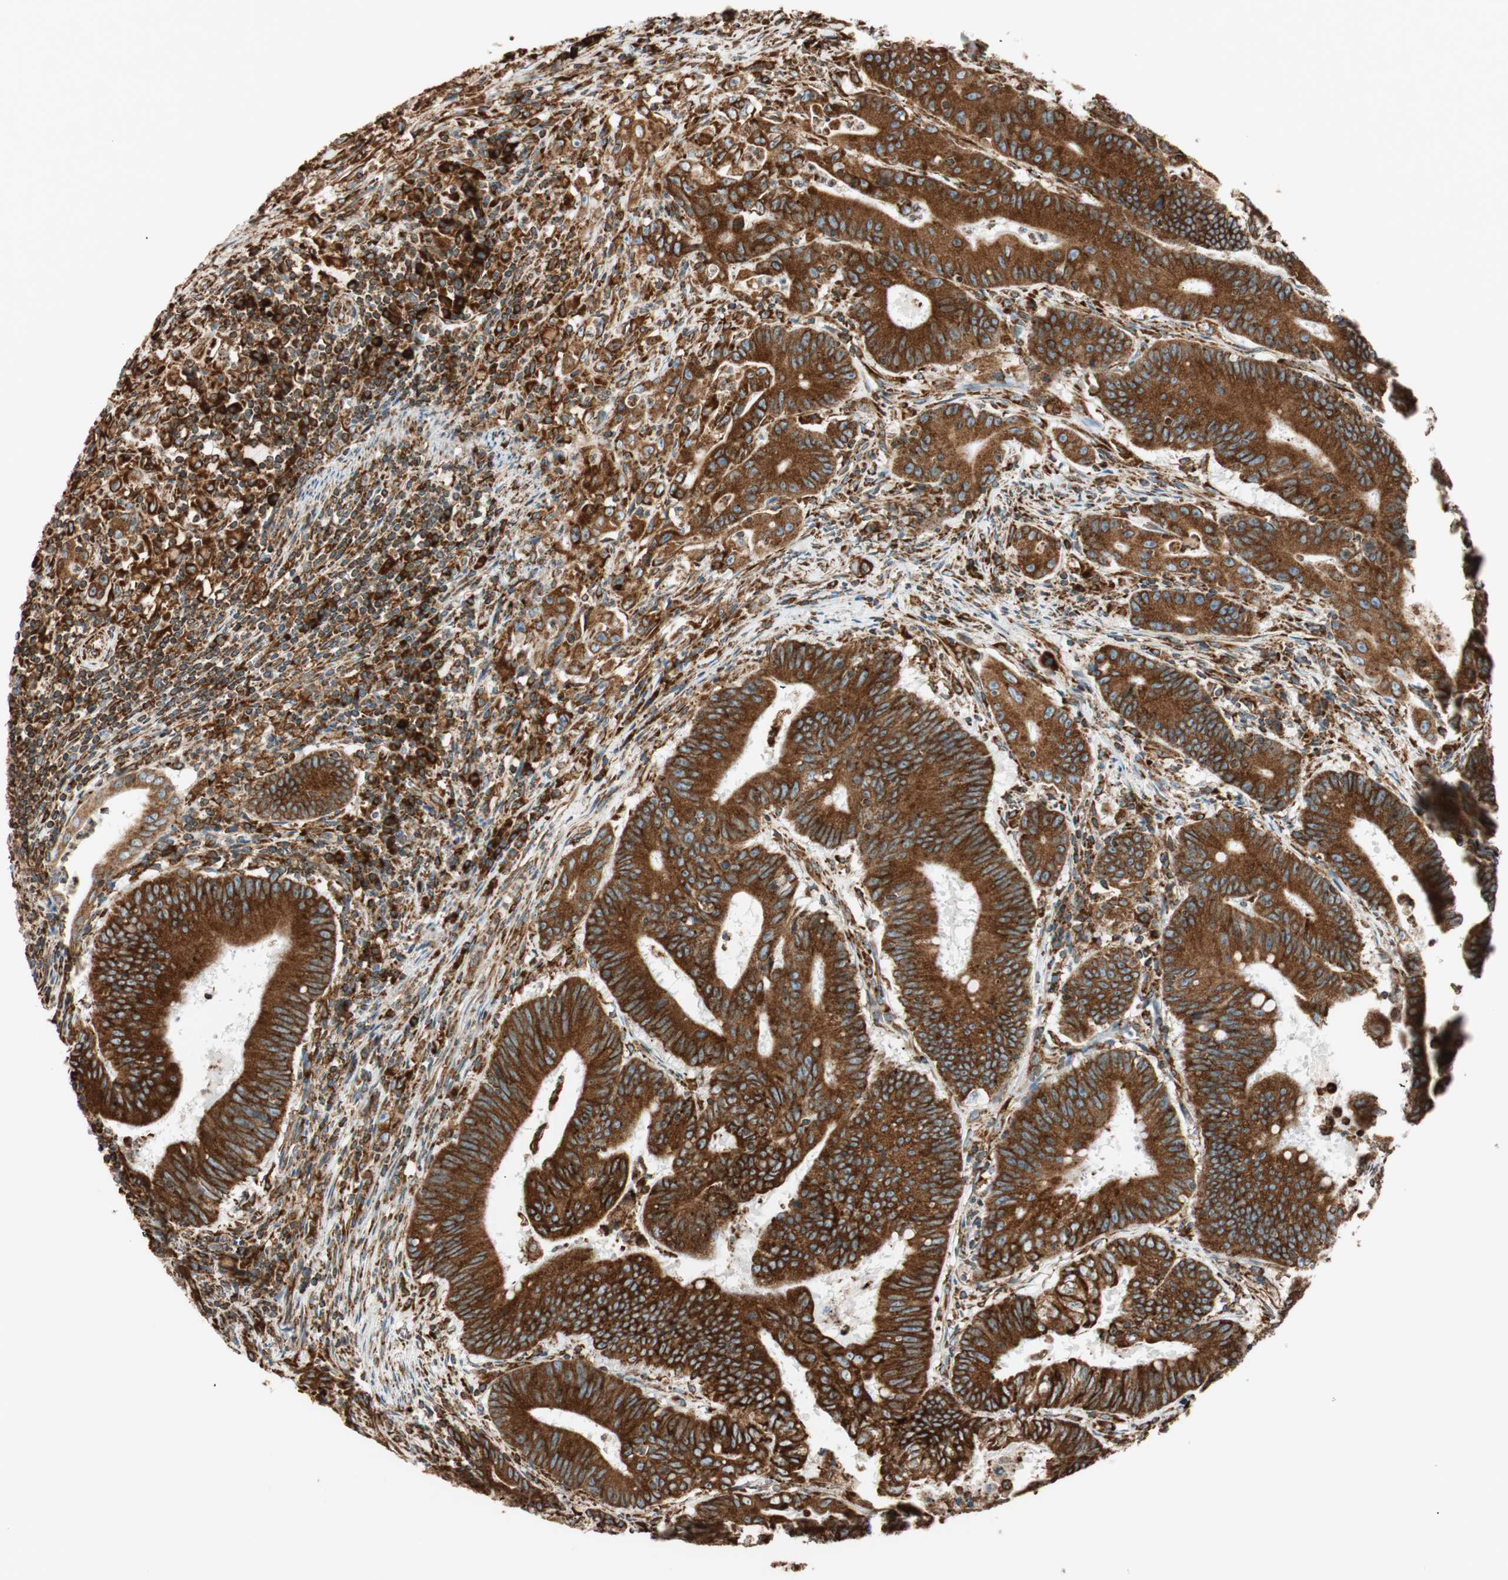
{"staining": {"intensity": "strong", "quantity": ">75%", "location": "cytoplasmic/membranous"}, "tissue": "colorectal cancer", "cell_type": "Tumor cells", "image_type": "cancer", "snomed": [{"axis": "morphology", "description": "Adenocarcinoma, NOS"}, {"axis": "topography", "description": "Colon"}], "caption": "An immunohistochemistry image of tumor tissue is shown. Protein staining in brown highlights strong cytoplasmic/membranous positivity in colorectal cancer within tumor cells.", "gene": "PRKCSH", "patient": {"sex": "male", "age": 45}}